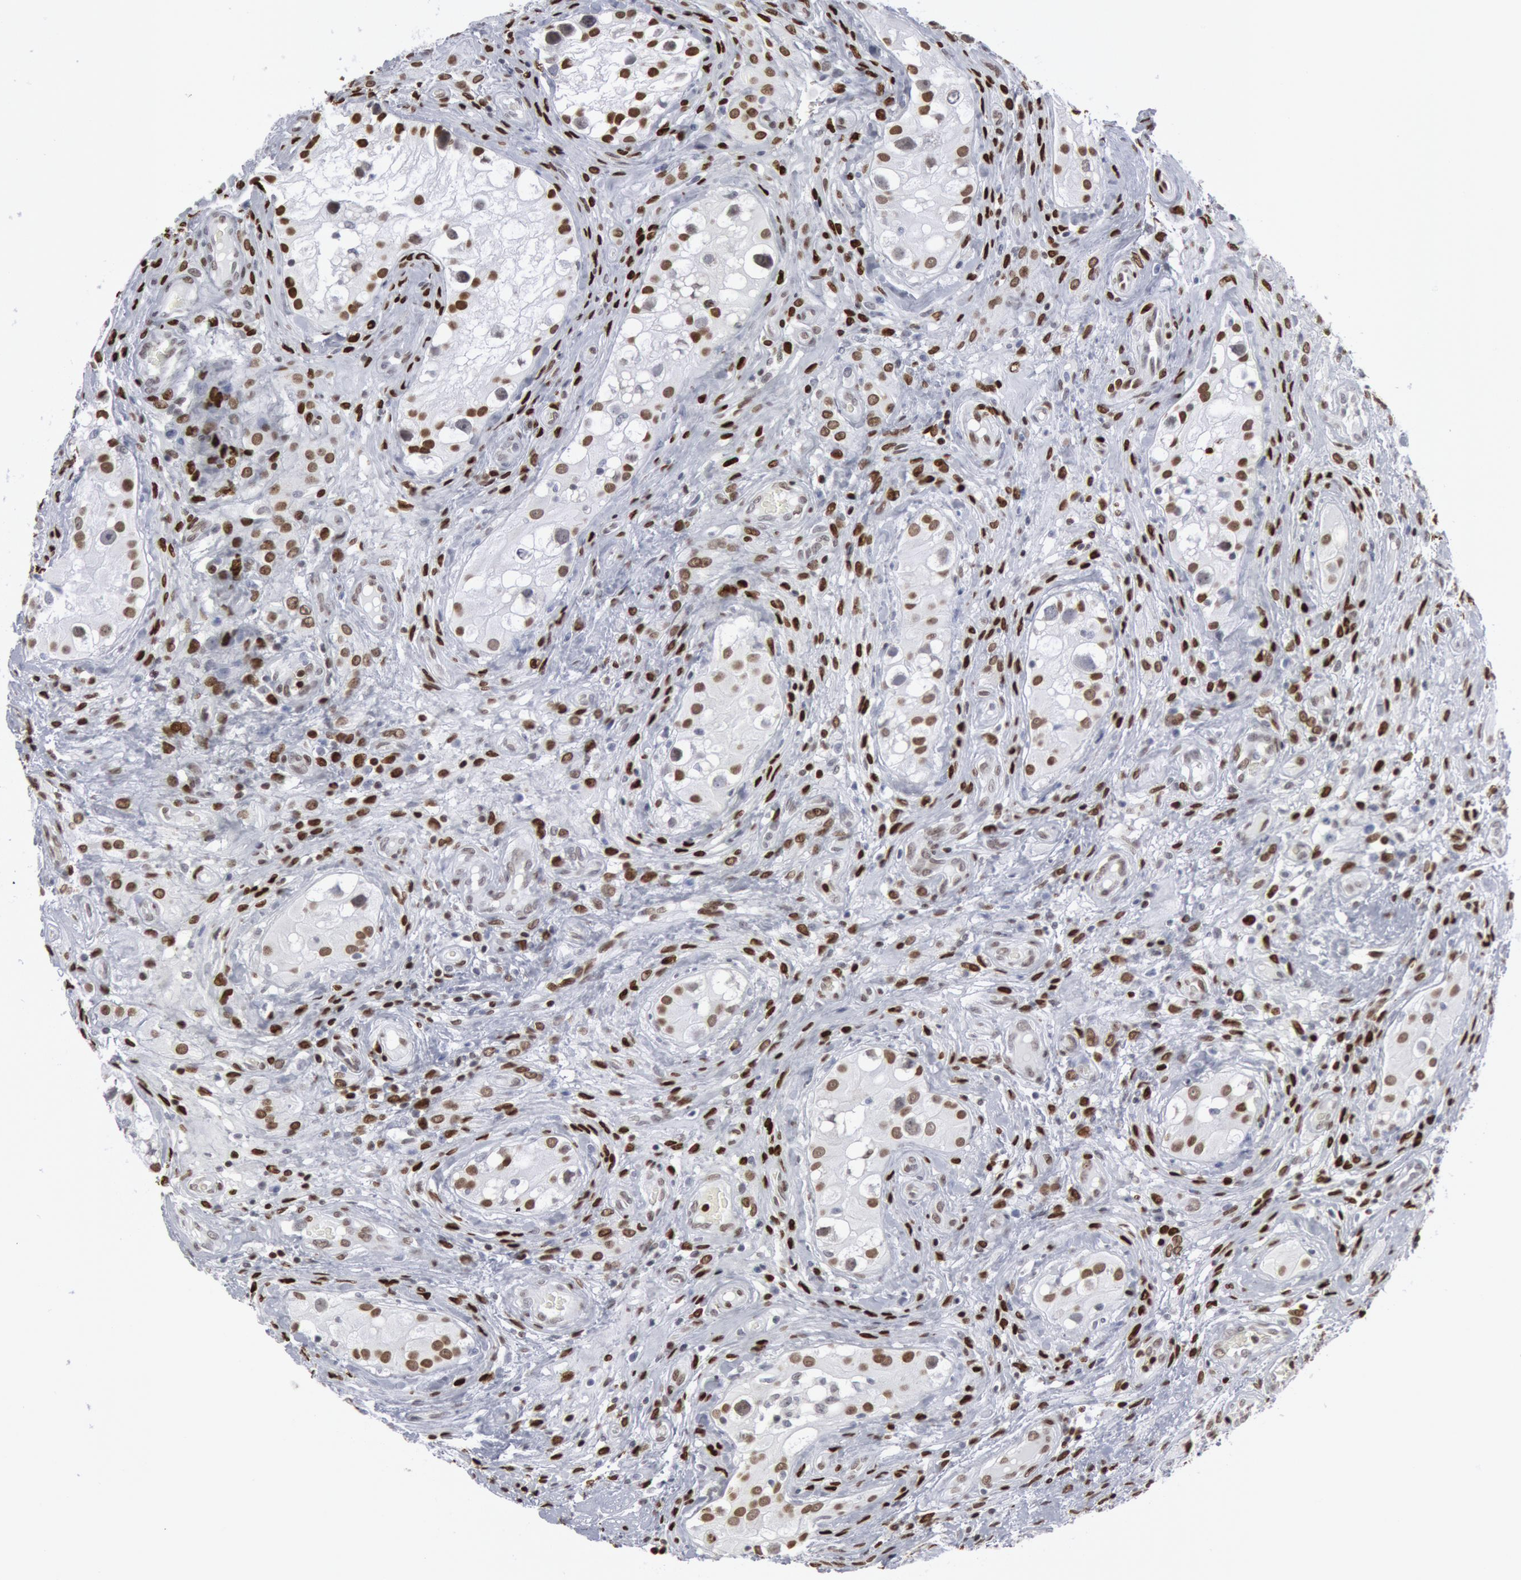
{"staining": {"intensity": "moderate", "quantity": "25%-75%", "location": "nuclear"}, "tissue": "testis cancer", "cell_type": "Tumor cells", "image_type": "cancer", "snomed": [{"axis": "morphology", "description": "Carcinoma, Embryonal, NOS"}, {"axis": "topography", "description": "Testis"}], "caption": "The image shows immunohistochemical staining of embryonal carcinoma (testis). There is moderate nuclear positivity is appreciated in about 25%-75% of tumor cells.", "gene": "MECP2", "patient": {"sex": "male", "age": 31}}